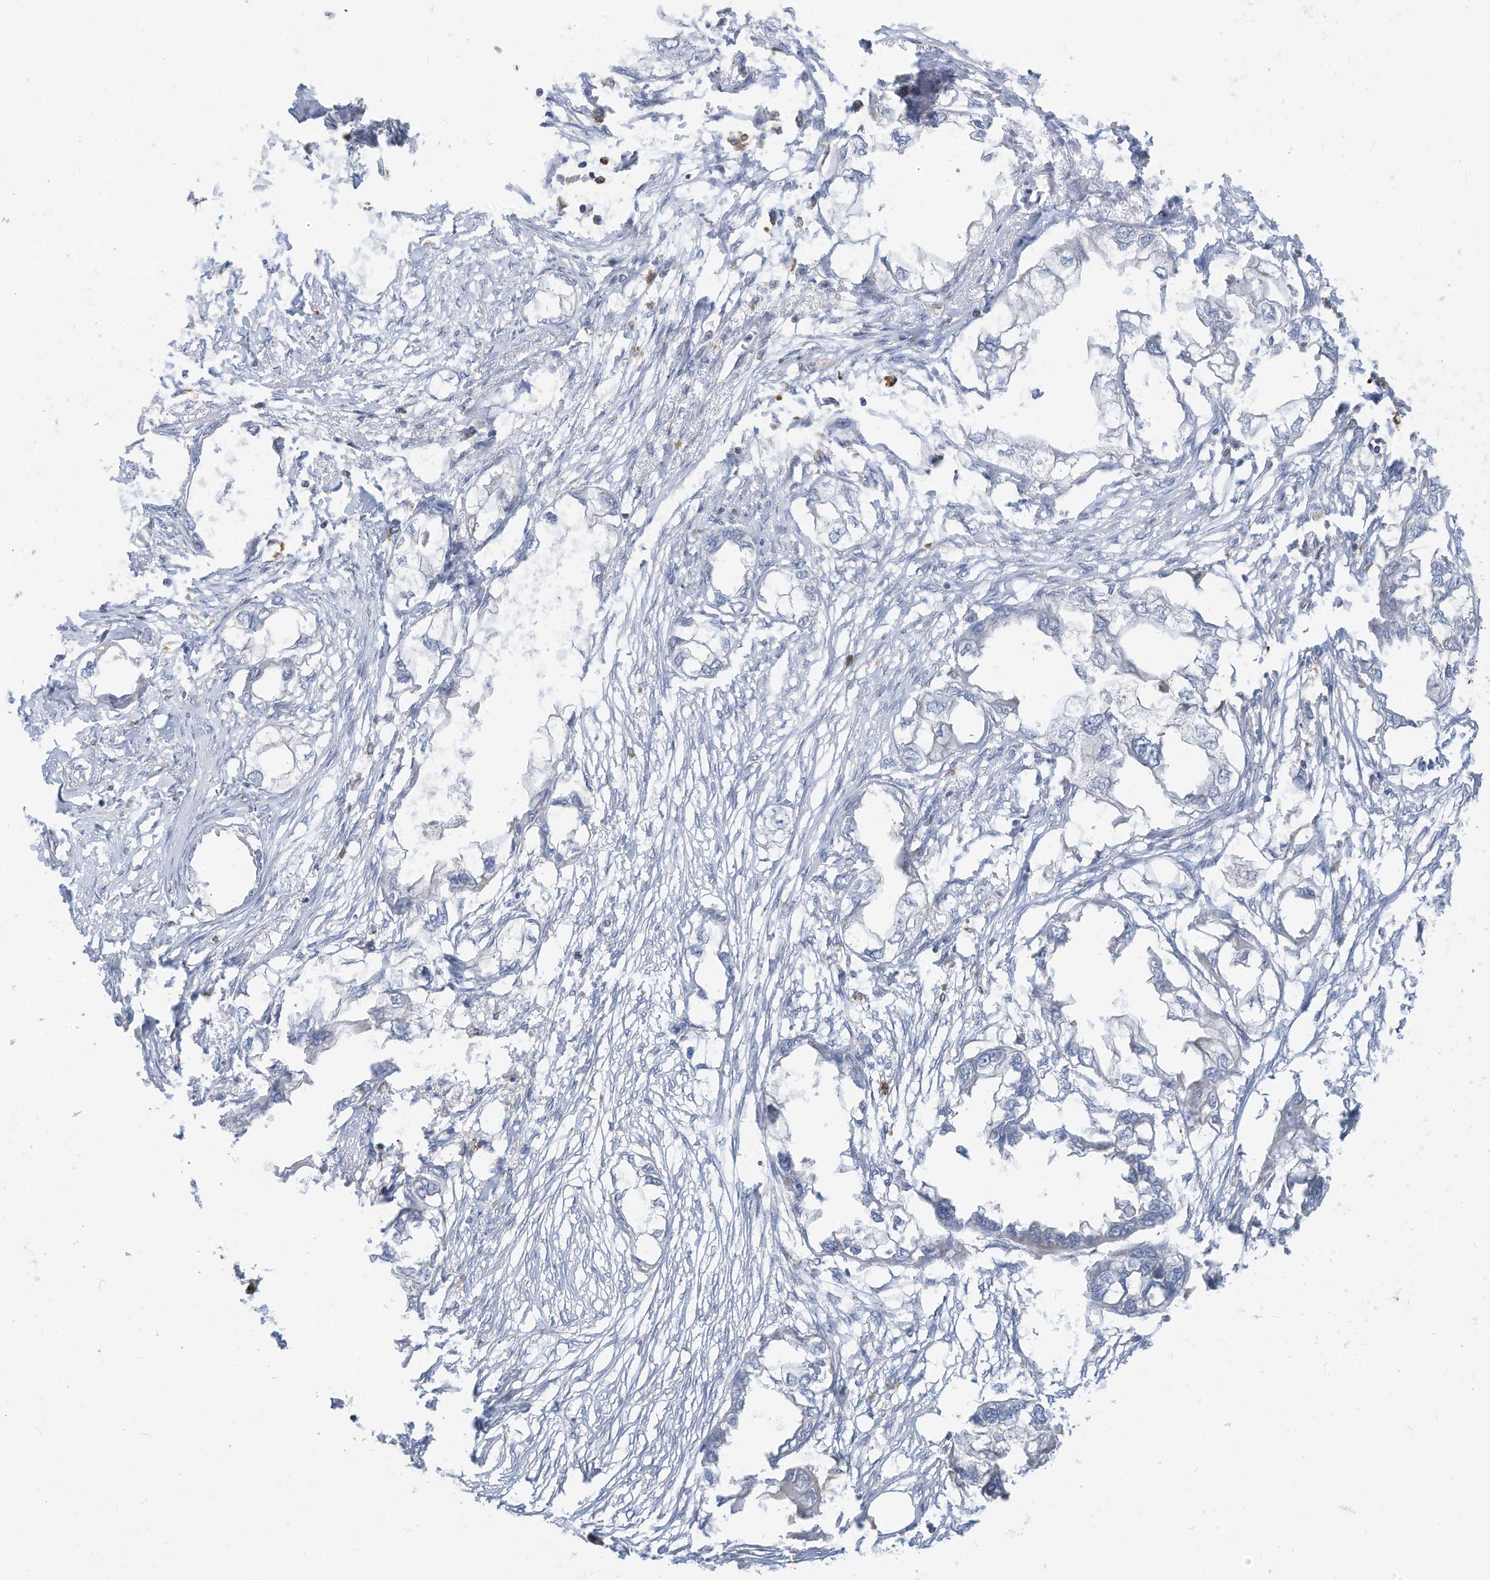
{"staining": {"intensity": "negative", "quantity": "none", "location": "none"}, "tissue": "endometrial cancer", "cell_type": "Tumor cells", "image_type": "cancer", "snomed": [{"axis": "morphology", "description": "Adenocarcinoma, NOS"}, {"axis": "morphology", "description": "Adenocarcinoma, metastatic, NOS"}, {"axis": "topography", "description": "Adipose tissue"}, {"axis": "topography", "description": "Endometrium"}], "caption": "Endometrial cancer was stained to show a protein in brown. There is no significant staining in tumor cells.", "gene": "GTPBP2", "patient": {"sex": "female", "age": 67}}